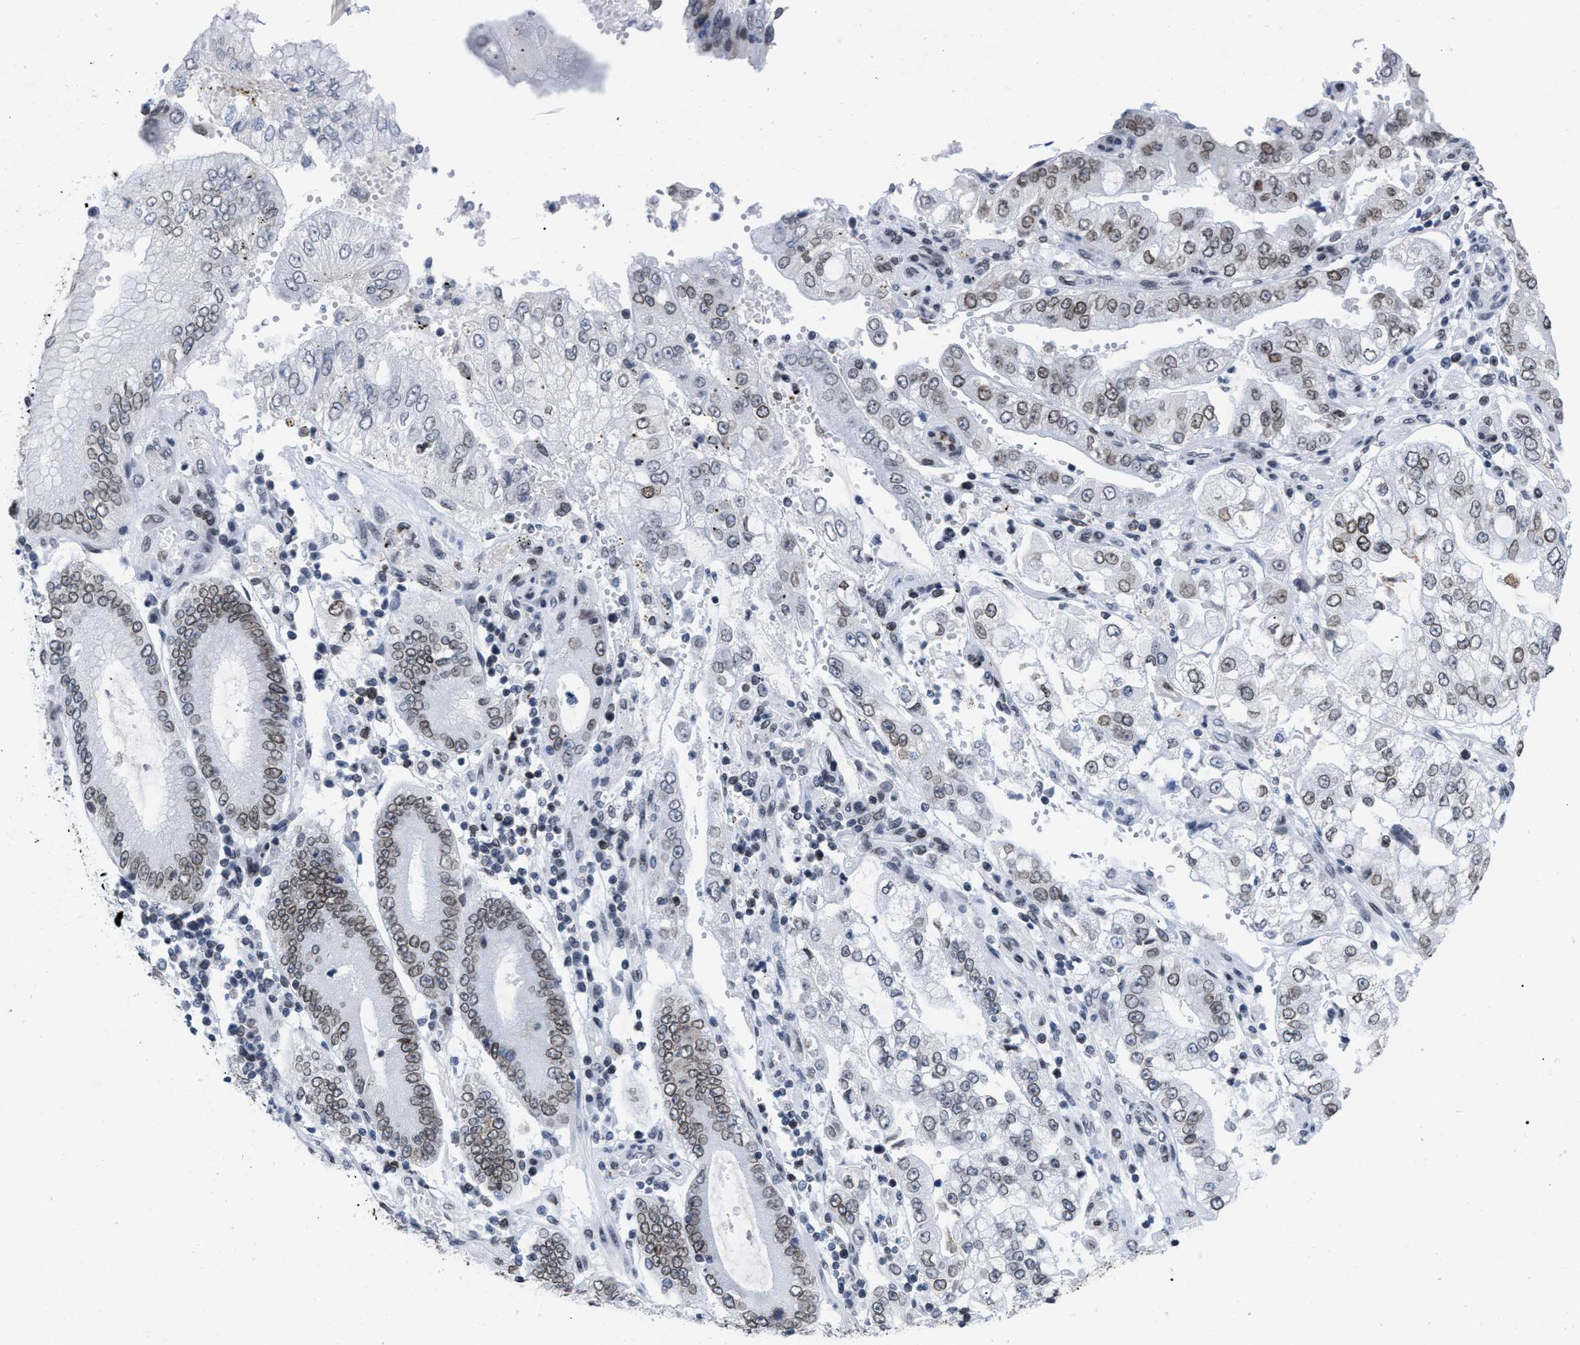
{"staining": {"intensity": "weak", "quantity": "25%-75%", "location": "cytoplasmic/membranous,nuclear"}, "tissue": "stomach cancer", "cell_type": "Tumor cells", "image_type": "cancer", "snomed": [{"axis": "morphology", "description": "Adenocarcinoma, NOS"}, {"axis": "topography", "description": "Stomach"}], "caption": "This is a histology image of IHC staining of stomach cancer (adenocarcinoma), which shows weak expression in the cytoplasmic/membranous and nuclear of tumor cells.", "gene": "TPR", "patient": {"sex": "male", "age": 76}}